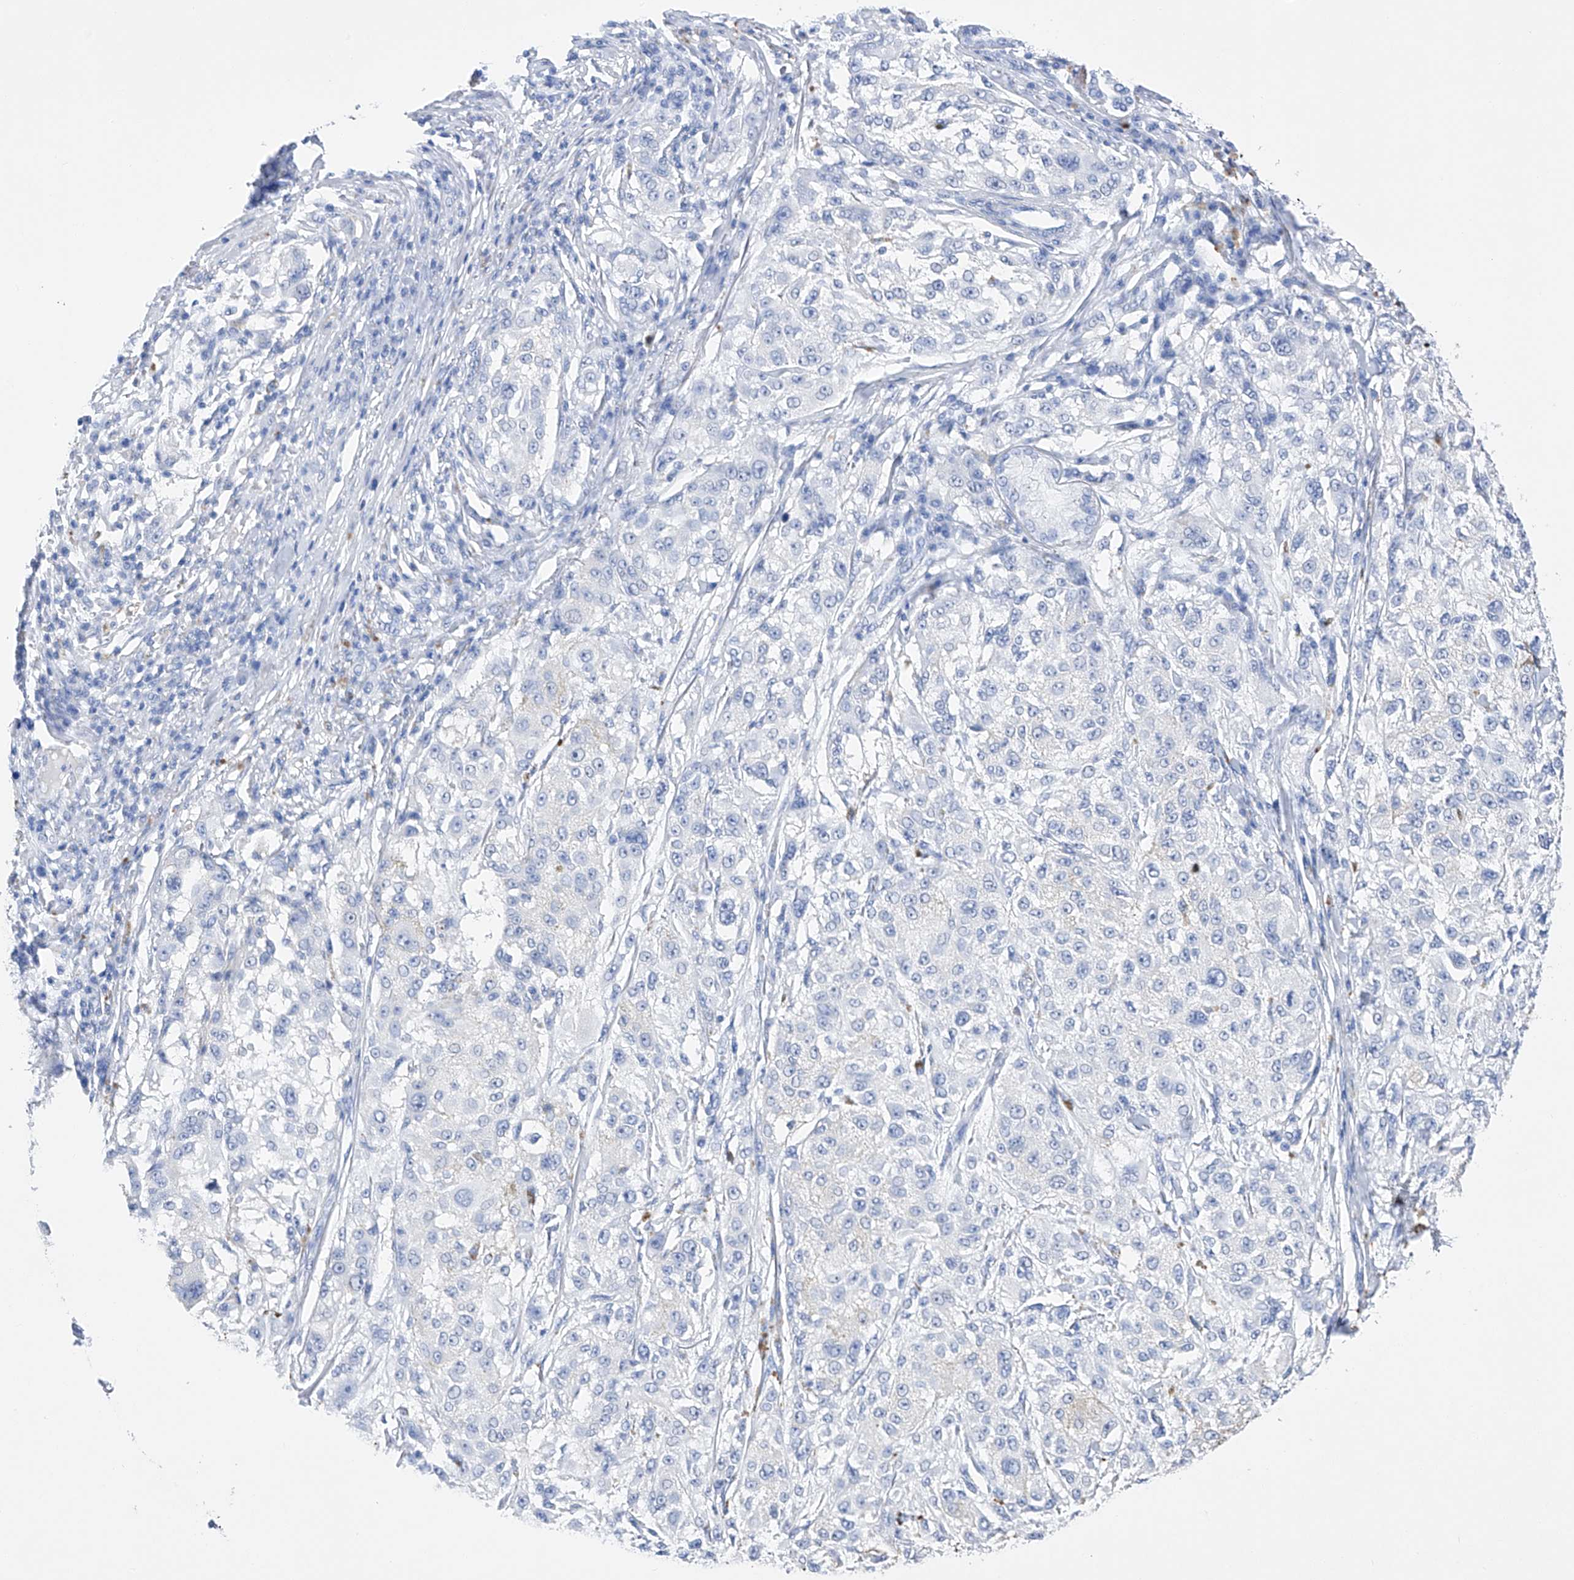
{"staining": {"intensity": "negative", "quantity": "none", "location": "none"}, "tissue": "melanoma", "cell_type": "Tumor cells", "image_type": "cancer", "snomed": [{"axis": "morphology", "description": "Necrosis, NOS"}, {"axis": "morphology", "description": "Malignant melanoma, NOS"}, {"axis": "topography", "description": "Skin"}], "caption": "A micrograph of human malignant melanoma is negative for staining in tumor cells.", "gene": "FLG", "patient": {"sex": "female", "age": 87}}